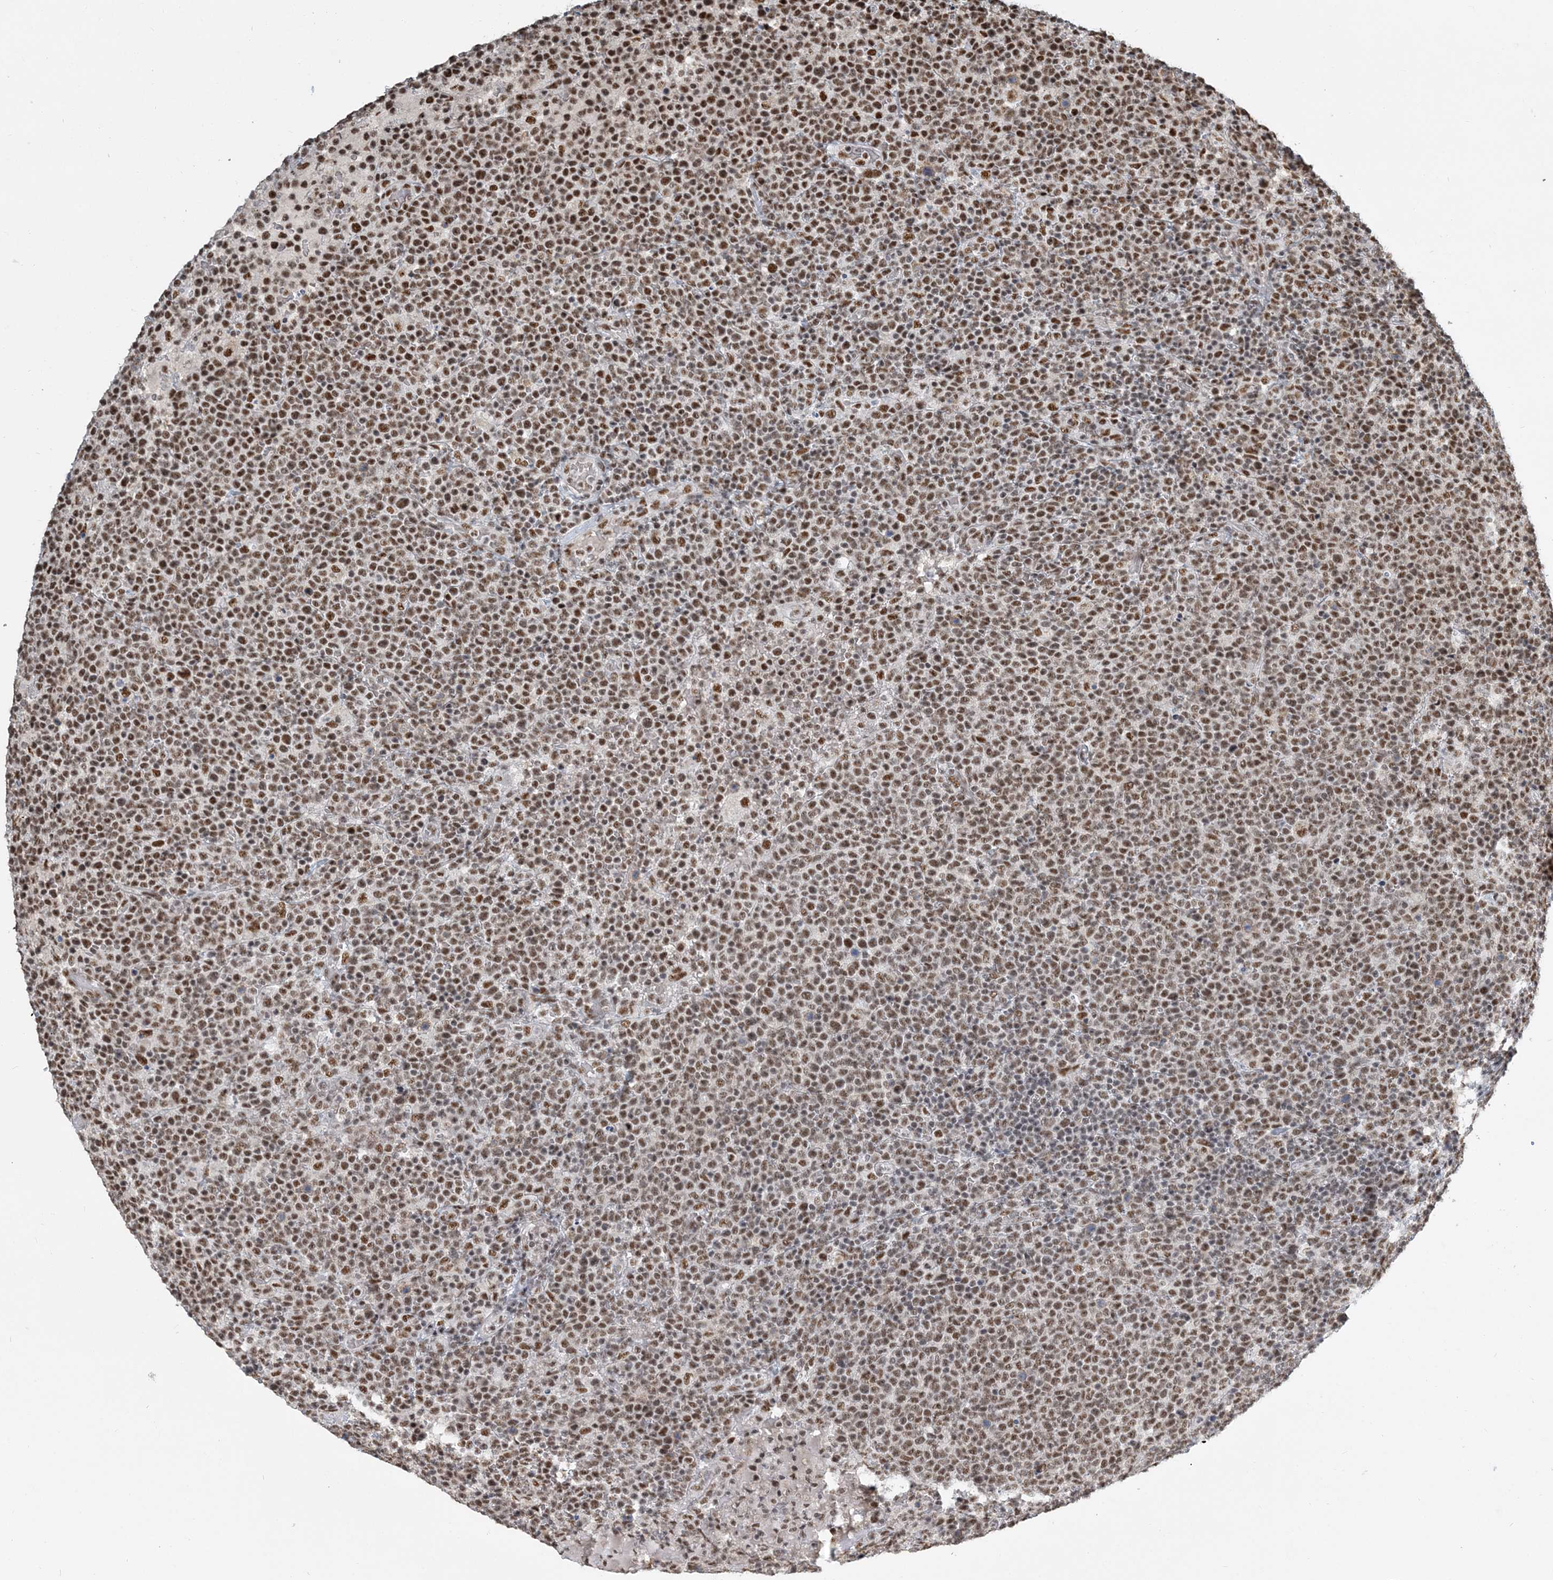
{"staining": {"intensity": "moderate", "quantity": ">75%", "location": "nuclear"}, "tissue": "lymphoma", "cell_type": "Tumor cells", "image_type": "cancer", "snomed": [{"axis": "morphology", "description": "Malignant lymphoma, non-Hodgkin's type, High grade"}, {"axis": "topography", "description": "Lymph node"}], "caption": "DAB (3,3'-diaminobenzidine) immunohistochemical staining of malignant lymphoma, non-Hodgkin's type (high-grade) reveals moderate nuclear protein expression in approximately >75% of tumor cells. (DAB IHC with brightfield microscopy, high magnification).", "gene": "PLRG1", "patient": {"sex": "male", "age": 61}}